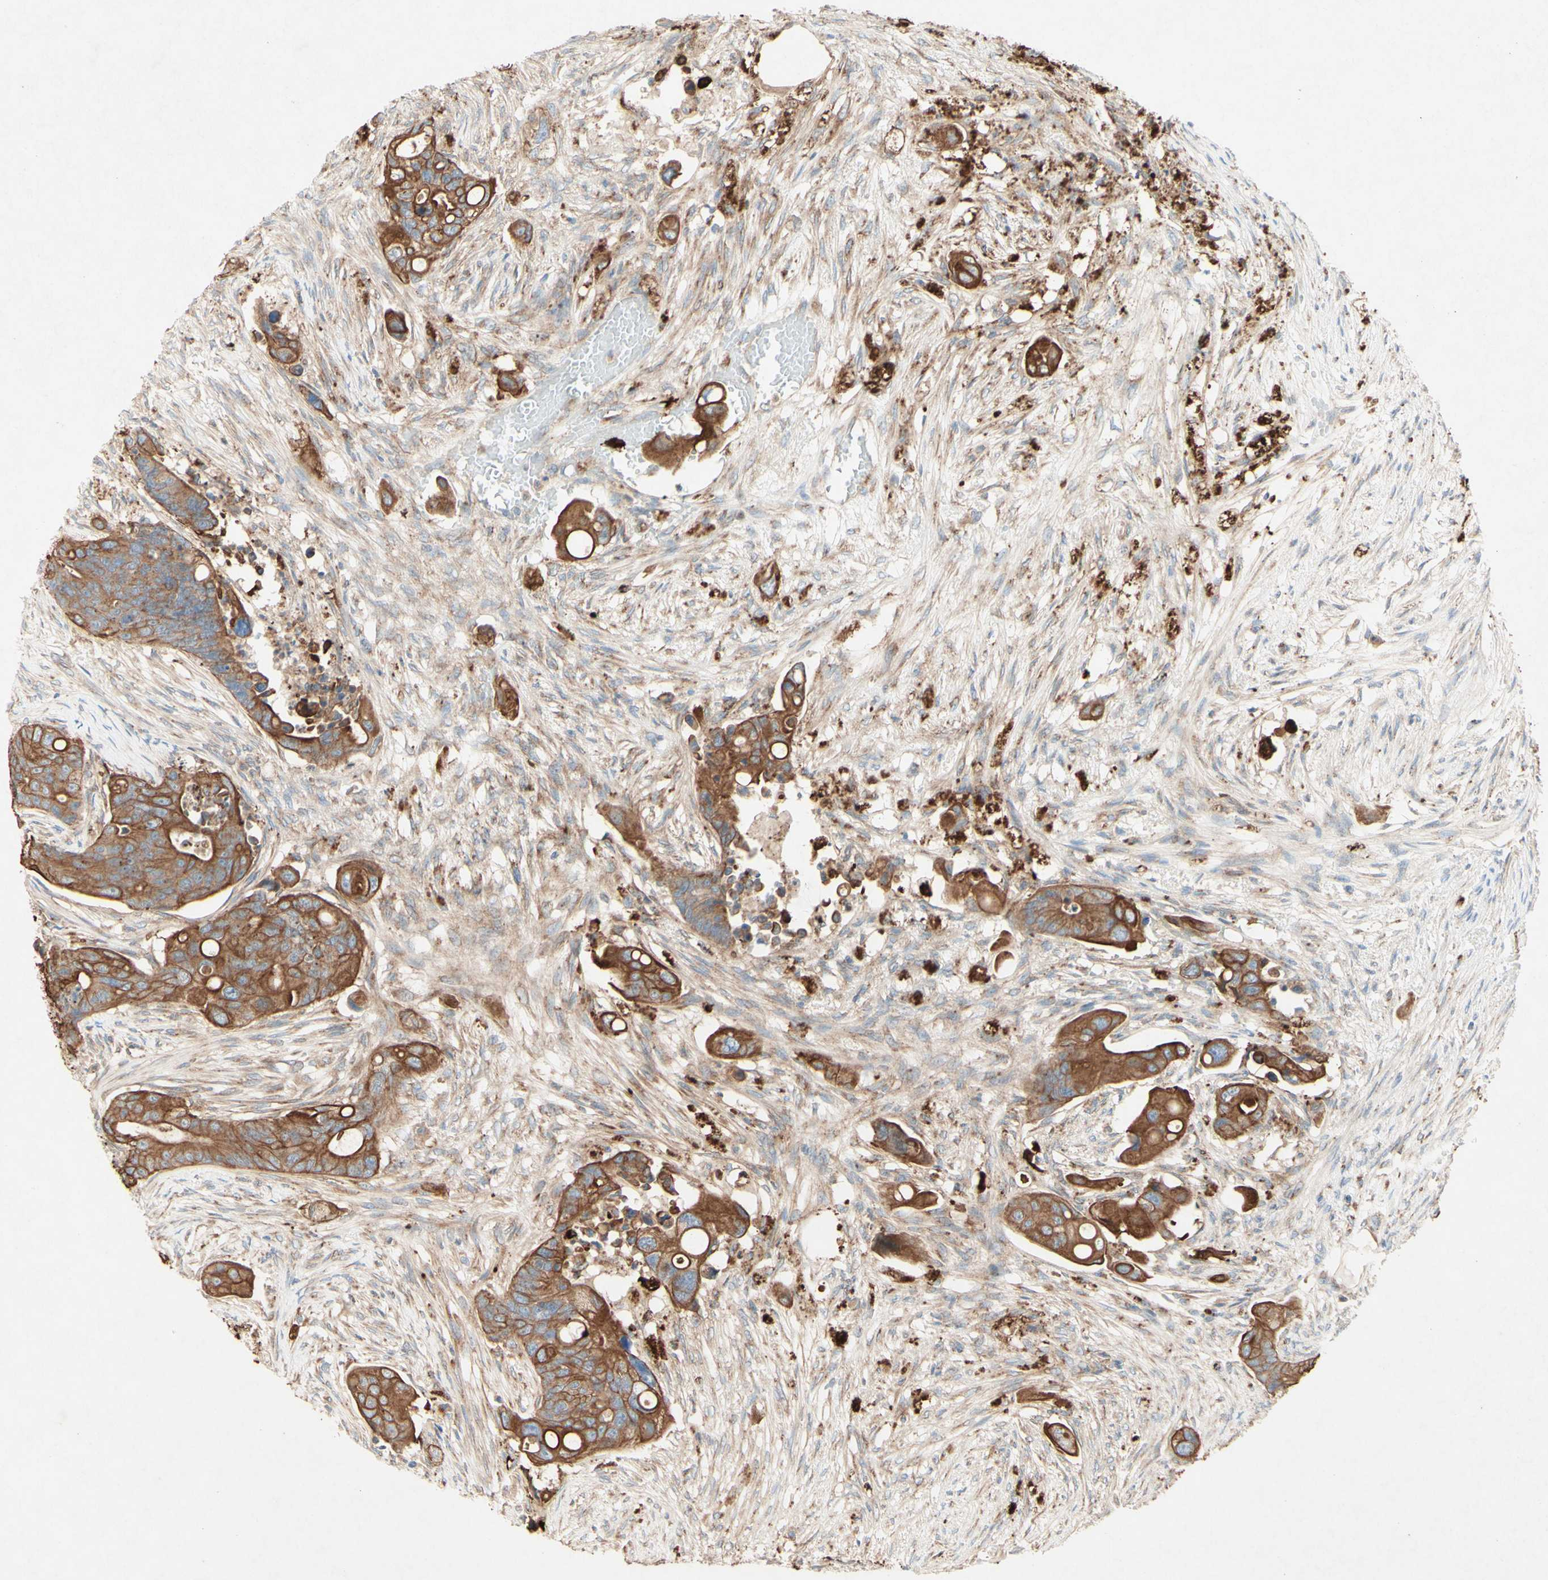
{"staining": {"intensity": "moderate", "quantity": ">75%", "location": "cytoplasmic/membranous"}, "tissue": "colorectal cancer", "cell_type": "Tumor cells", "image_type": "cancer", "snomed": [{"axis": "morphology", "description": "Adenocarcinoma, NOS"}, {"axis": "topography", "description": "Colon"}], "caption": "This histopathology image reveals immunohistochemistry staining of human colorectal adenocarcinoma, with medium moderate cytoplasmic/membranous positivity in about >75% of tumor cells.", "gene": "MTM1", "patient": {"sex": "female", "age": 57}}